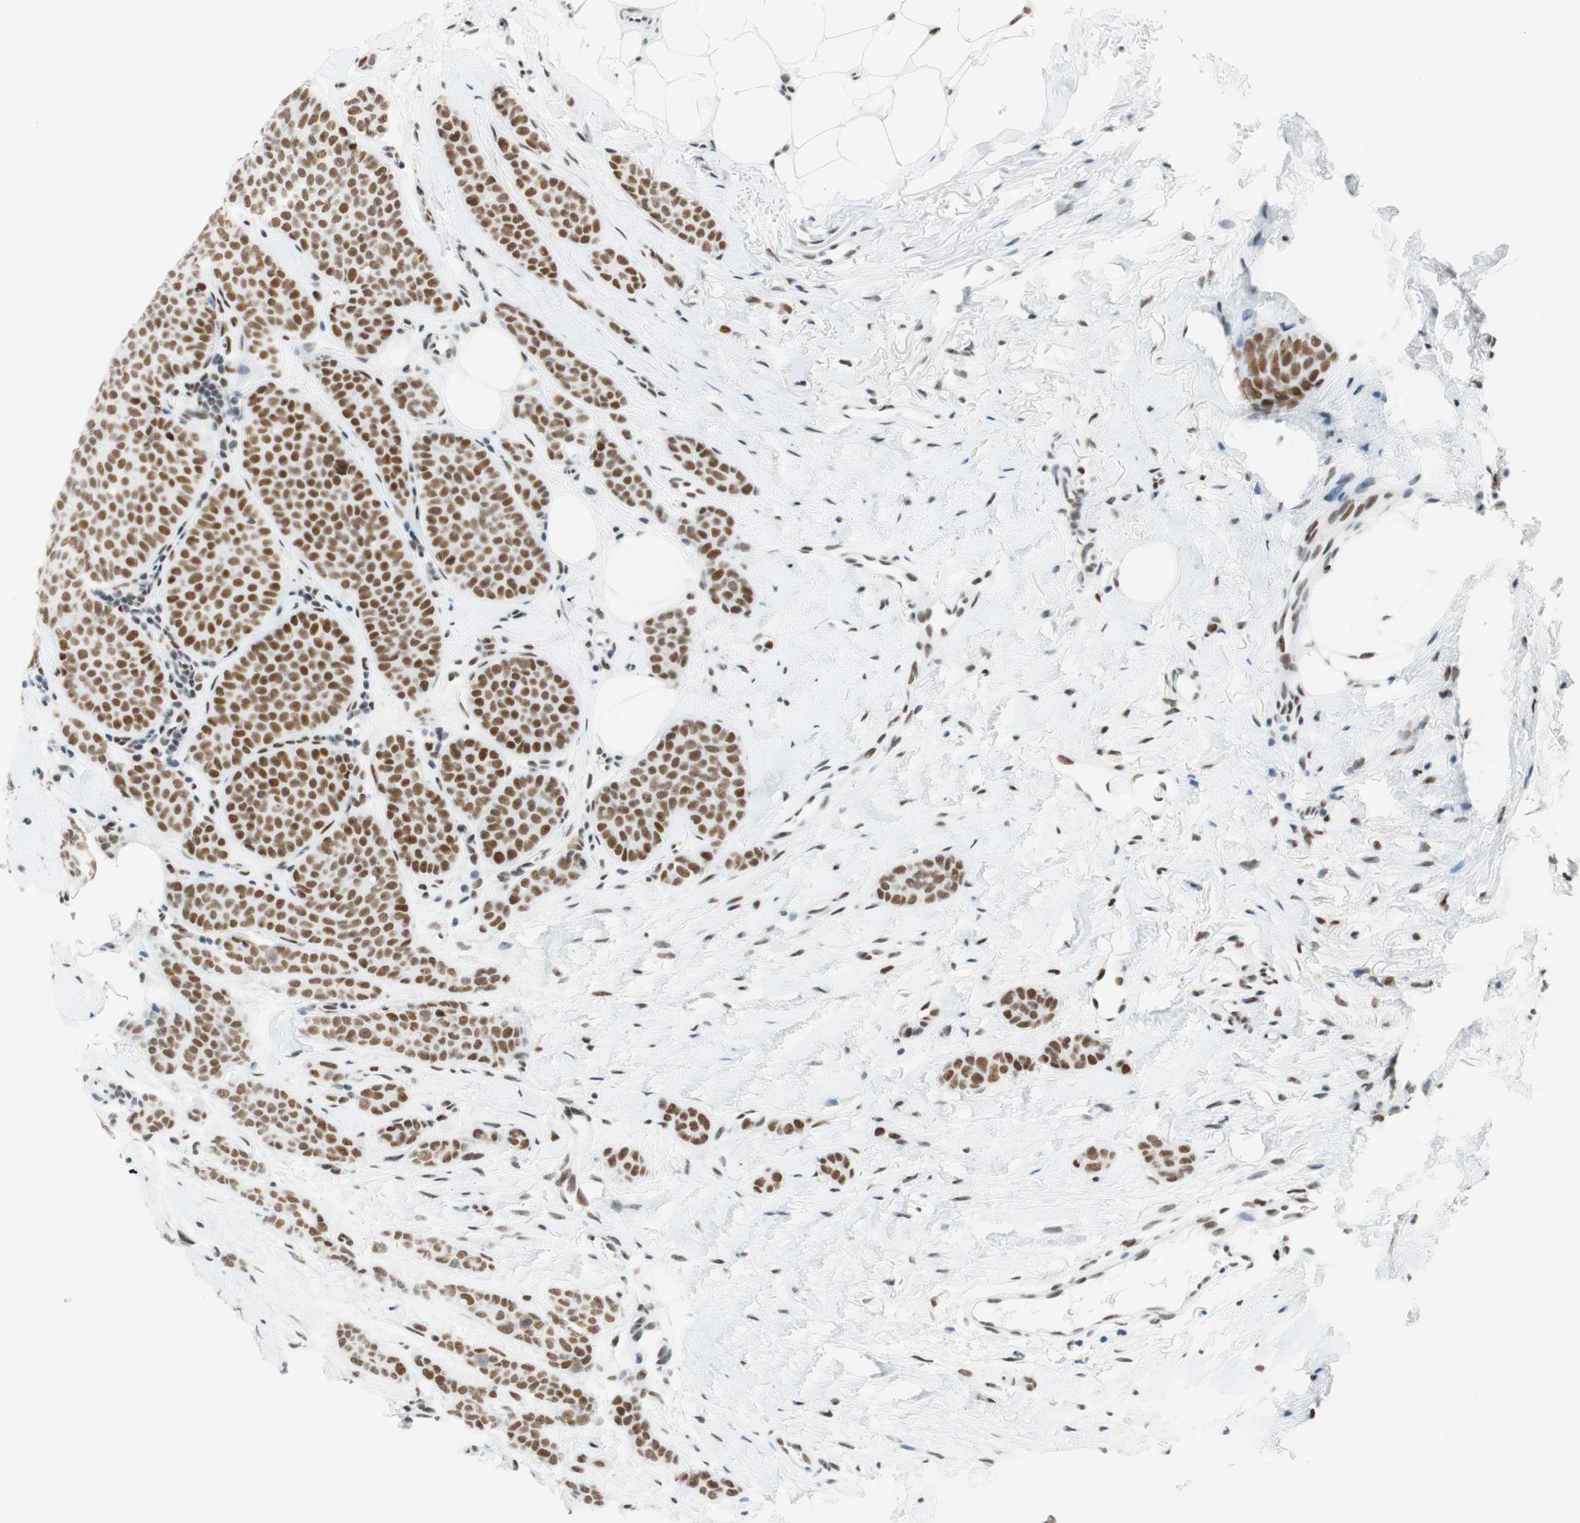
{"staining": {"intensity": "moderate", "quantity": ">75%", "location": "nuclear"}, "tissue": "breast cancer", "cell_type": "Tumor cells", "image_type": "cancer", "snomed": [{"axis": "morphology", "description": "Lobular carcinoma"}, {"axis": "topography", "description": "Skin"}, {"axis": "topography", "description": "Breast"}], "caption": "DAB (3,3'-diaminobenzidine) immunohistochemical staining of human breast cancer (lobular carcinoma) displays moderate nuclear protein positivity in about >75% of tumor cells.", "gene": "RNF20", "patient": {"sex": "female", "age": 46}}